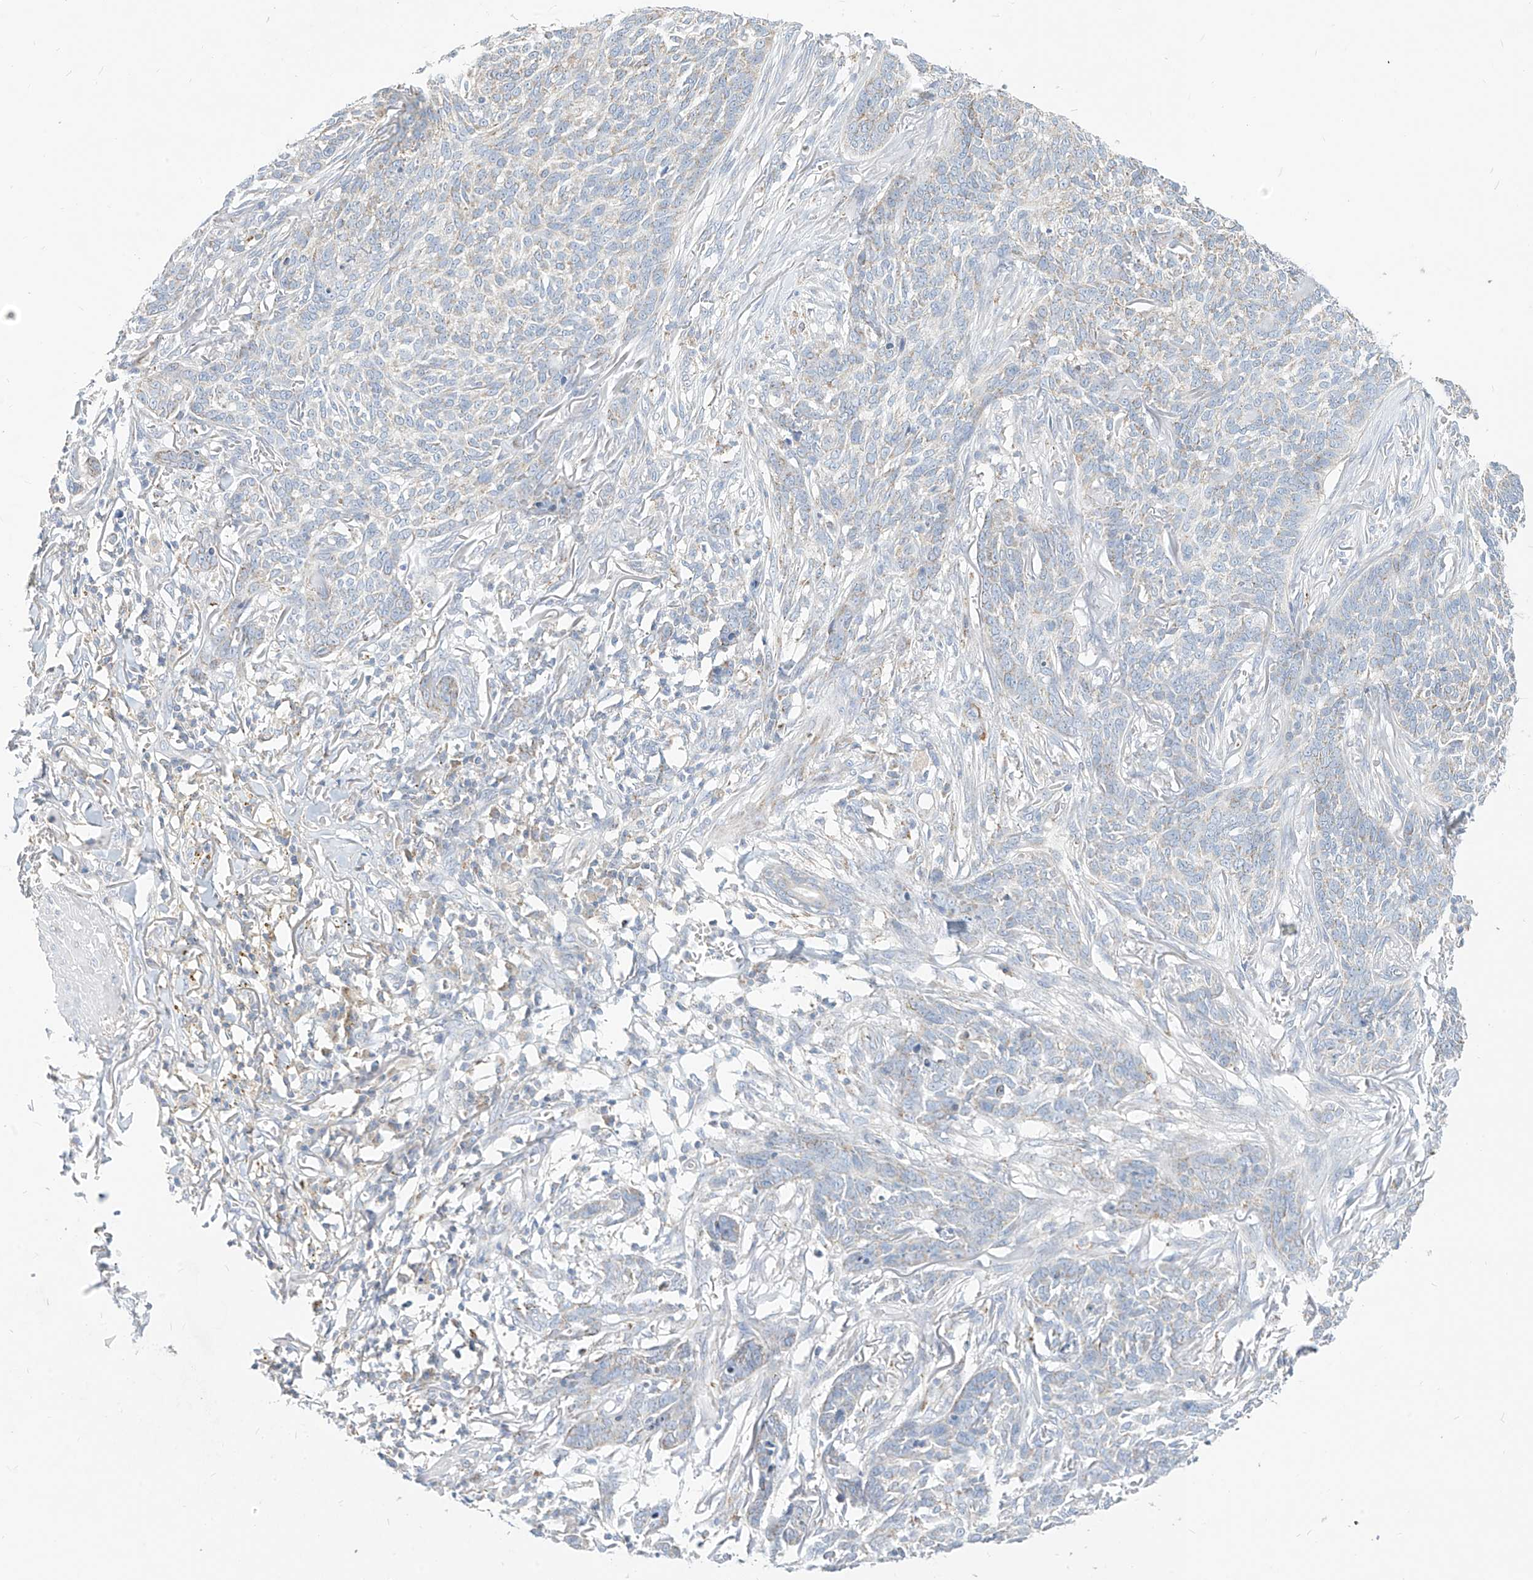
{"staining": {"intensity": "negative", "quantity": "none", "location": "none"}, "tissue": "skin cancer", "cell_type": "Tumor cells", "image_type": "cancer", "snomed": [{"axis": "morphology", "description": "Basal cell carcinoma"}, {"axis": "topography", "description": "Skin"}], "caption": "The histopathology image displays no staining of tumor cells in skin cancer.", "gene": "RASA2", "patient": {"sex": "male", "age": 85}}